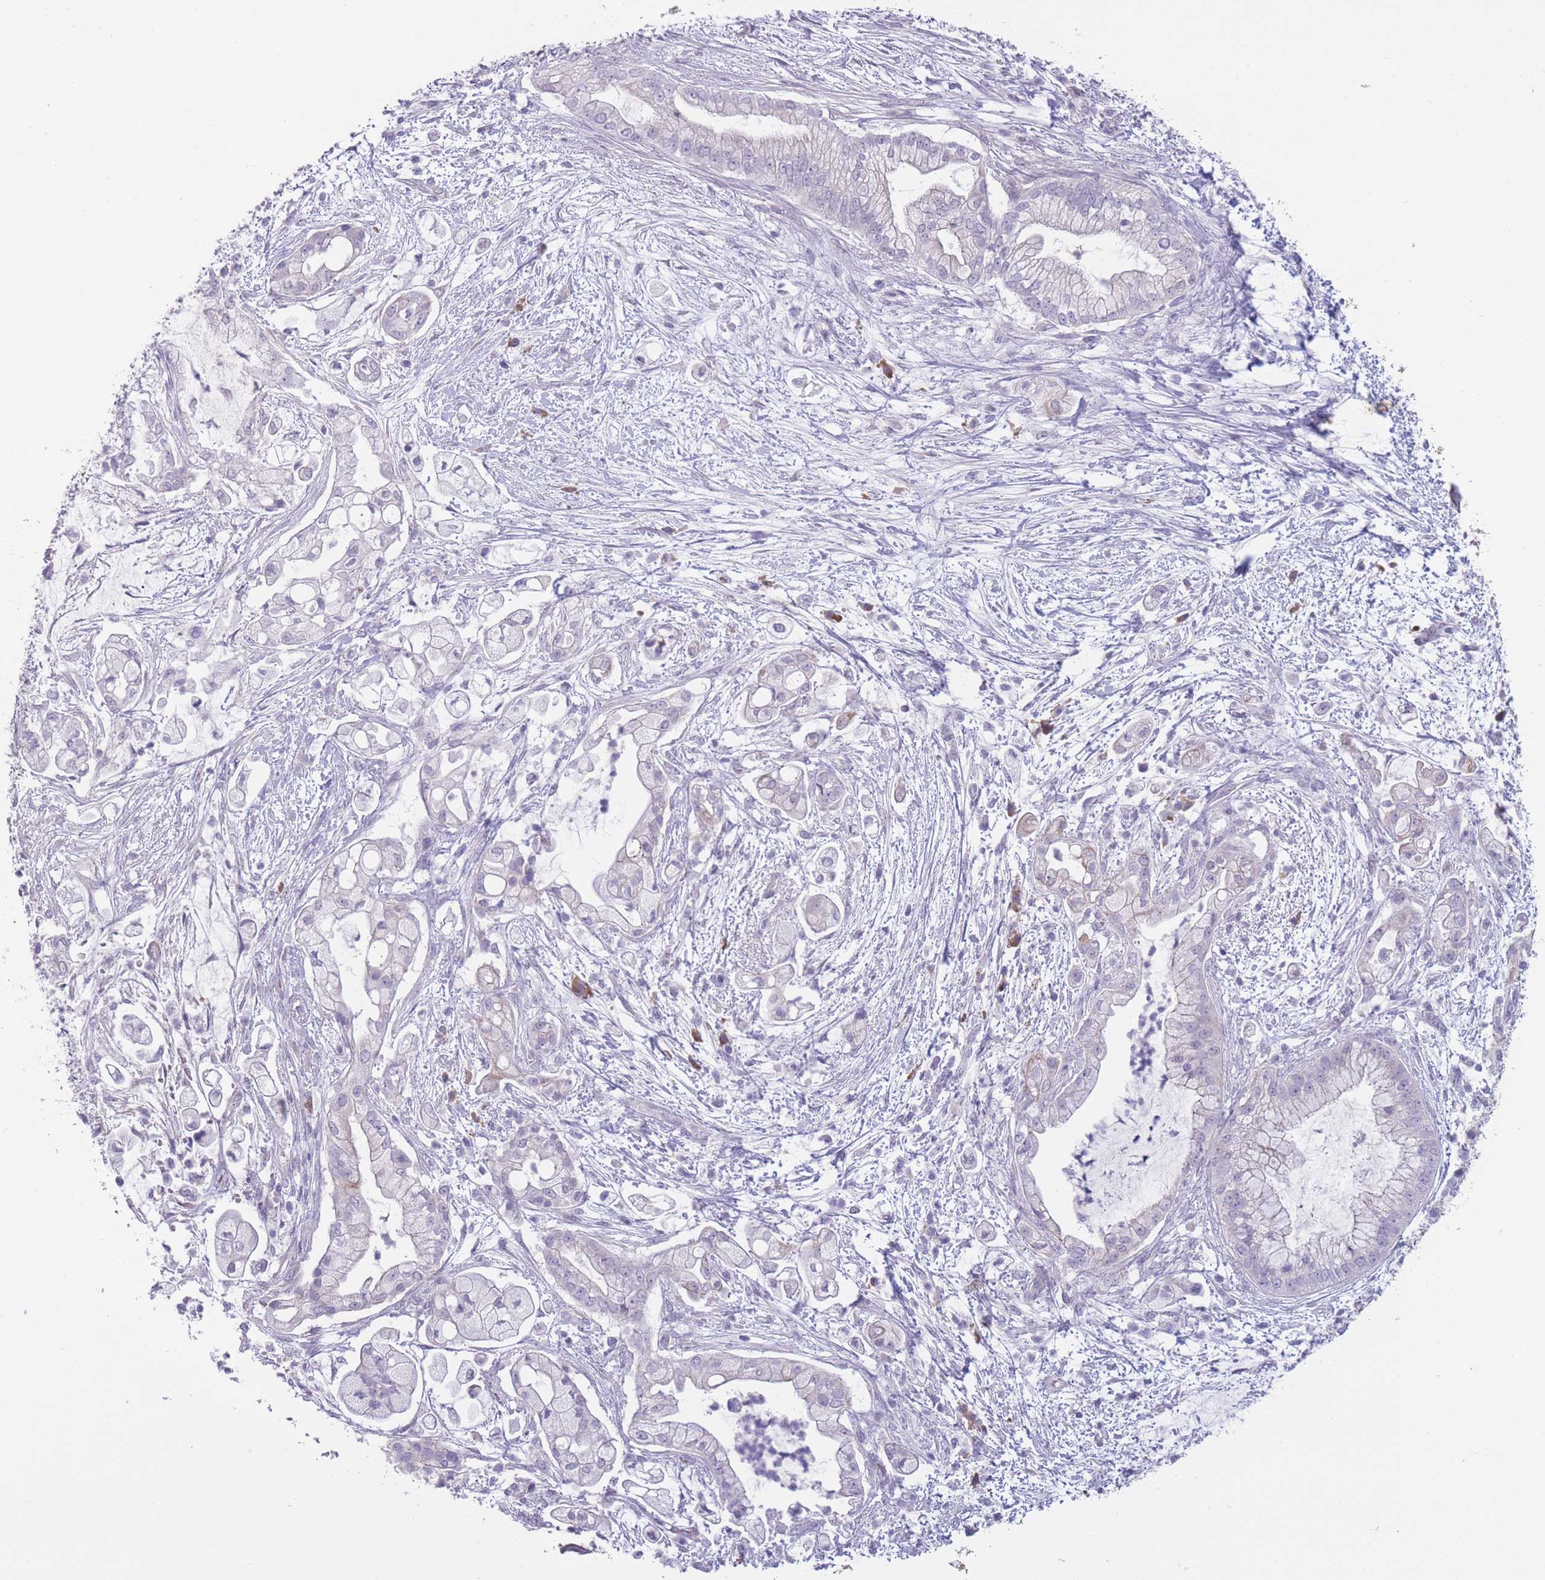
{"staining": {"intensity": "negative", "quantity": "none", "location": "none"}, "tissue": "pancreatic cancer", "cell_type": "Tumor cells", "image_type": "cancer", "snomed": [{"axis": "morphology", "description": "Adenocarcinoma, NOS"}, {"axis": "topography", "description": "Pancreas"}], "caption": "There is no significant expression in tumor cells of pancreatic cancer. (Brightfield microscopy of DAB immunohistochemistry at high magnification).", "gene": "DCANP1", "patient": {"sex": "female", "age": 69}}